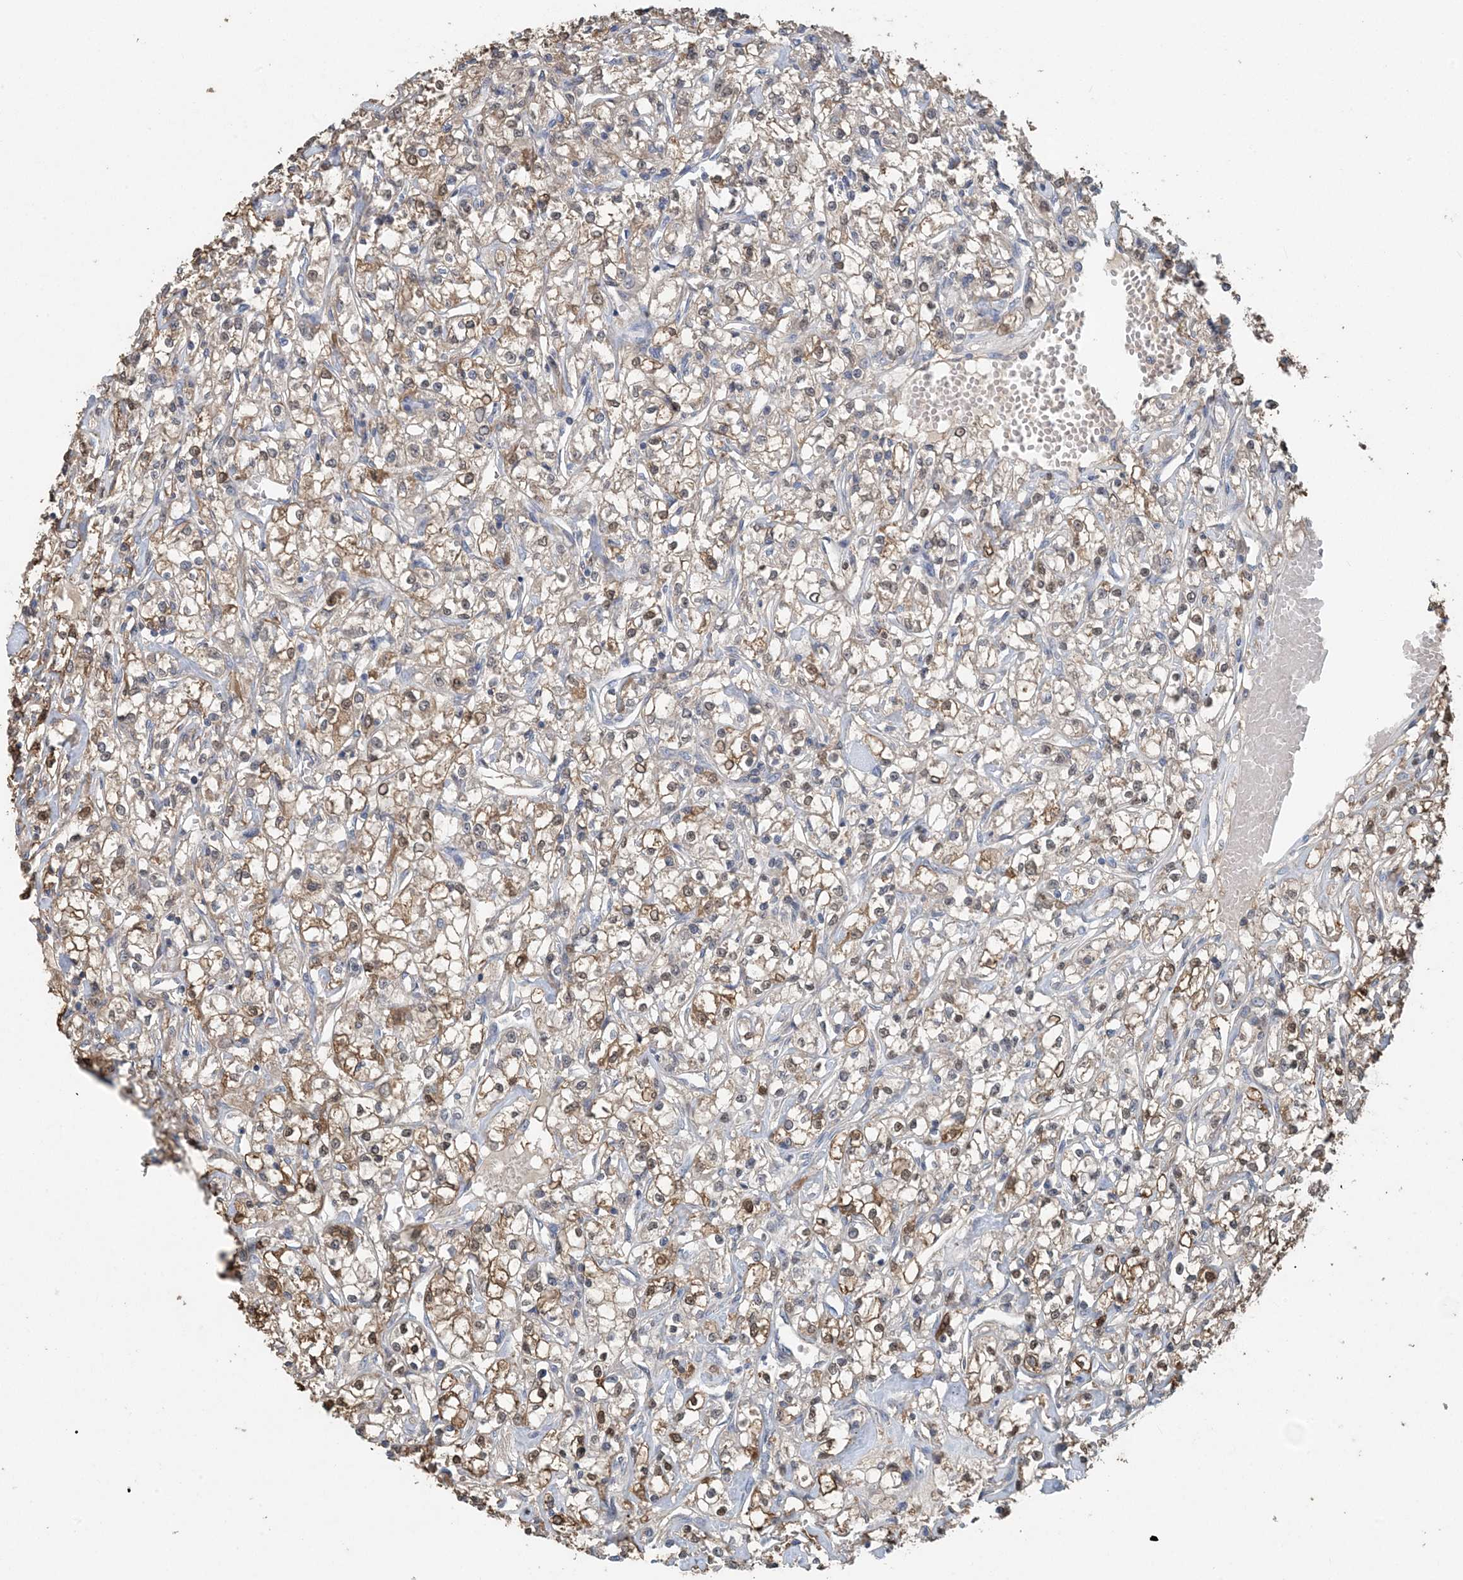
{"staining": {"intensity": "moderate", "quantity": "25%-75%", "location": "cytoplasmic/membranous,nuclear"}, "tissue": "renal cancer", "cell_type": "Tumor cells", "image_type": "cancer", "snomed": [{"axis": "morphology", "description": "Adenocarcinoma, NOS"}, {"axis": "topography", "description": "Kidney"}], "caption": "Renal cancer (adenocarcinoma) tissue displays moderate cytoplasmic/membranous and nuclear staining in approximately 25%-75% of tumor cells", "gene": "HIKESHI", "patient": {"sex": "female", "age": 59}}